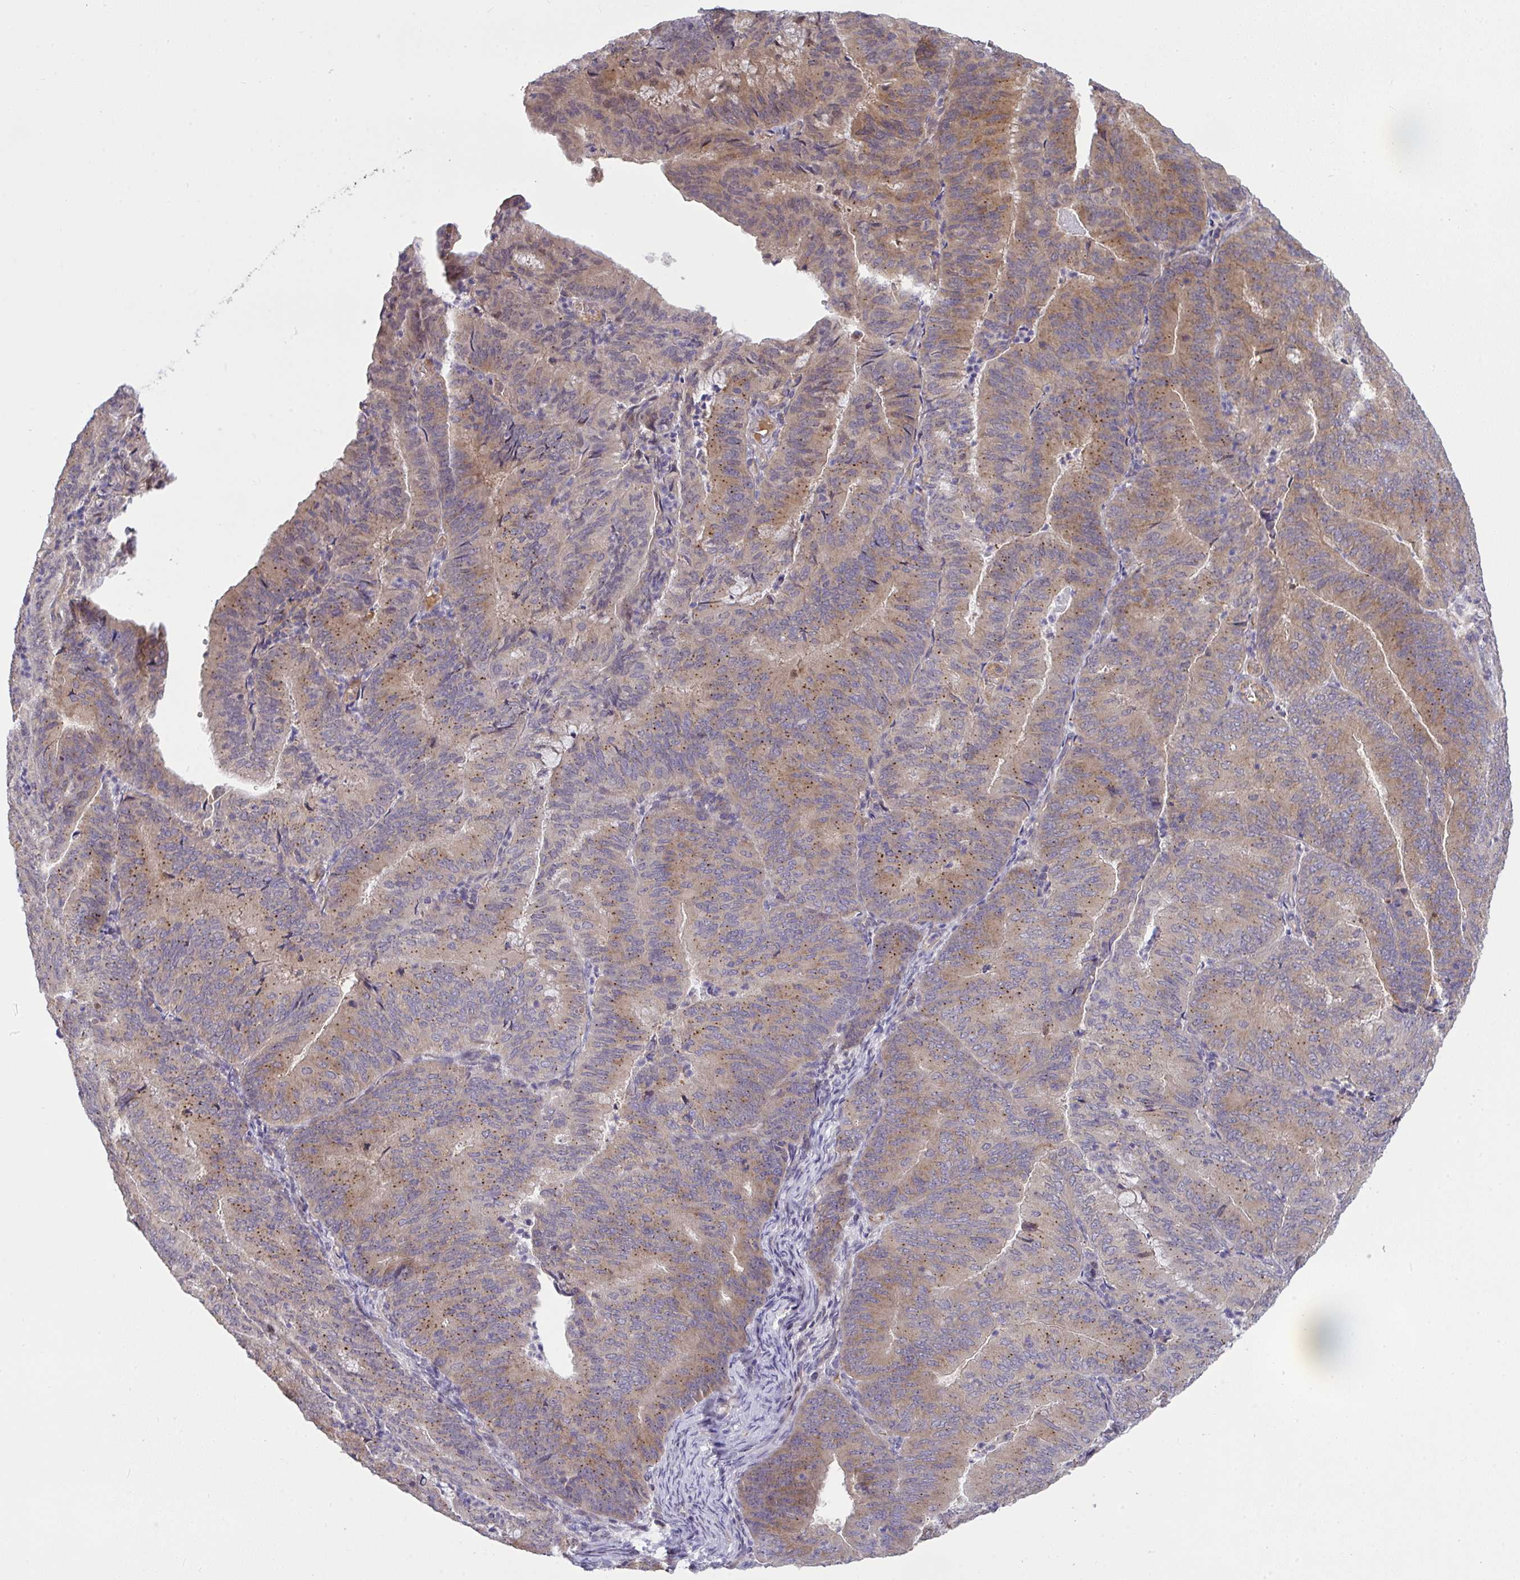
{"staining": {"intensity": "weak", "quantity": "25%-75%", "location": "cytoplasmic/membranous"}, "tissue": "endometrial cancer", "cell_type": "Tumor cells", "image_type": "cancer", "snomed": [{"axis": "morphology", "description": "Adenocarcinoma, NOS"}, {"axis": "topography", "description": "Endometrium"}], "caption": "High-power microscopy captured an immunohistochemistry (IHC) image of endometrial cancer (adenocarcinoma), revealing weak cytoplasmic/membranous positivity in approximately 25%-75% of tumor cells. (Stains: DAB in brown, nuclei in blue, Microscopy: brightfield microscopy at high magnification).", "gene": "SLC9A6", "patient": {"sex": "female", "age": 57}}